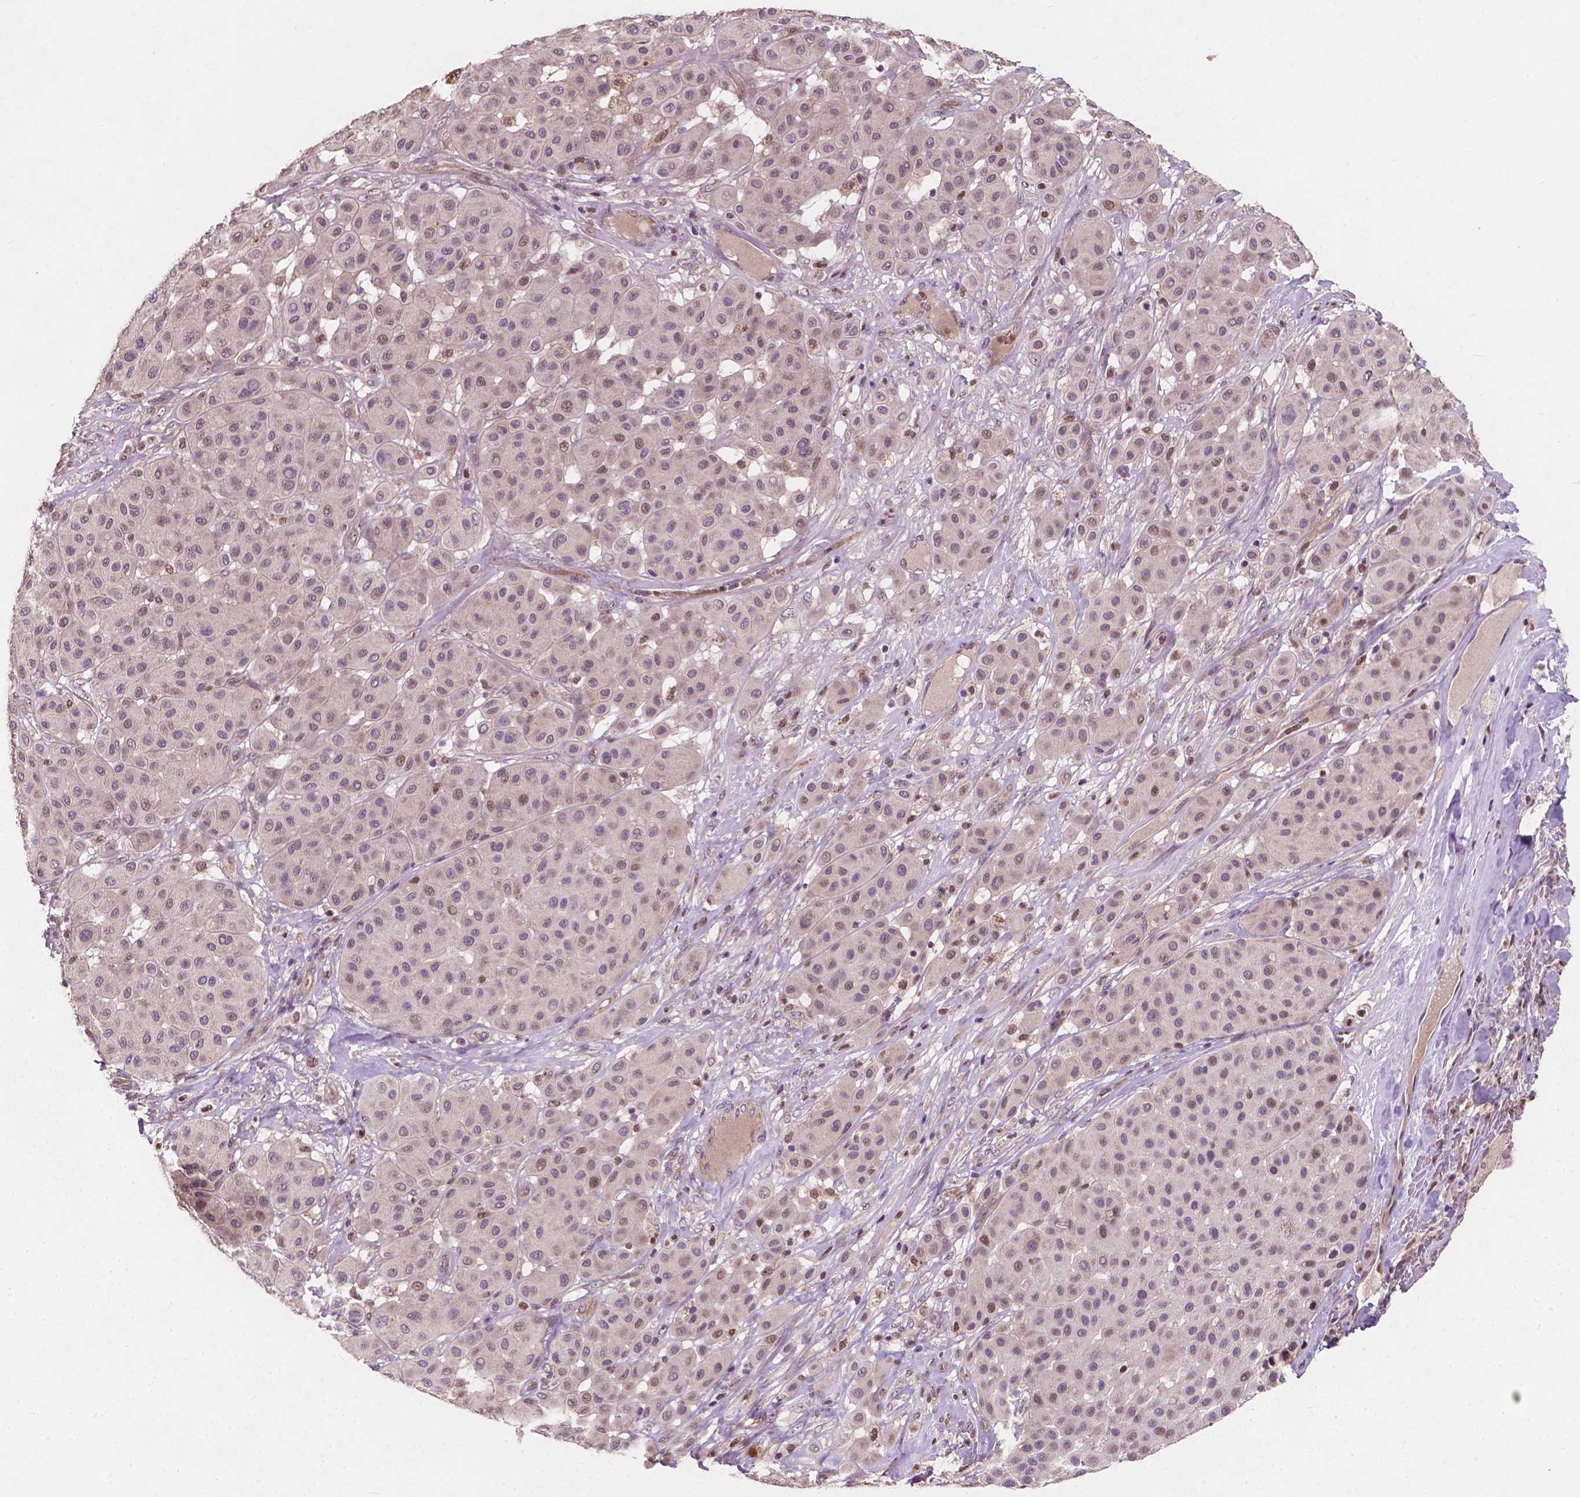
{"staining": {"intensity": "weak", "quantity": "25%-75%", "location": "nuclear"}, "tissue": "melanoma", "cell_type": "Tumor cells", "image_type": "cancer", "snomed": [{"axis": "morphology", "description": "Malignant melanoma, Metastatic site"}, {"axis": "topography", "description": "Smooth muscle"}], "caption": "Melanoma stained for a protein displays weak nuclear positivity in tumor cells.", "gene": "DUSP16", "patient": {"sex": "male", "age": 41}}